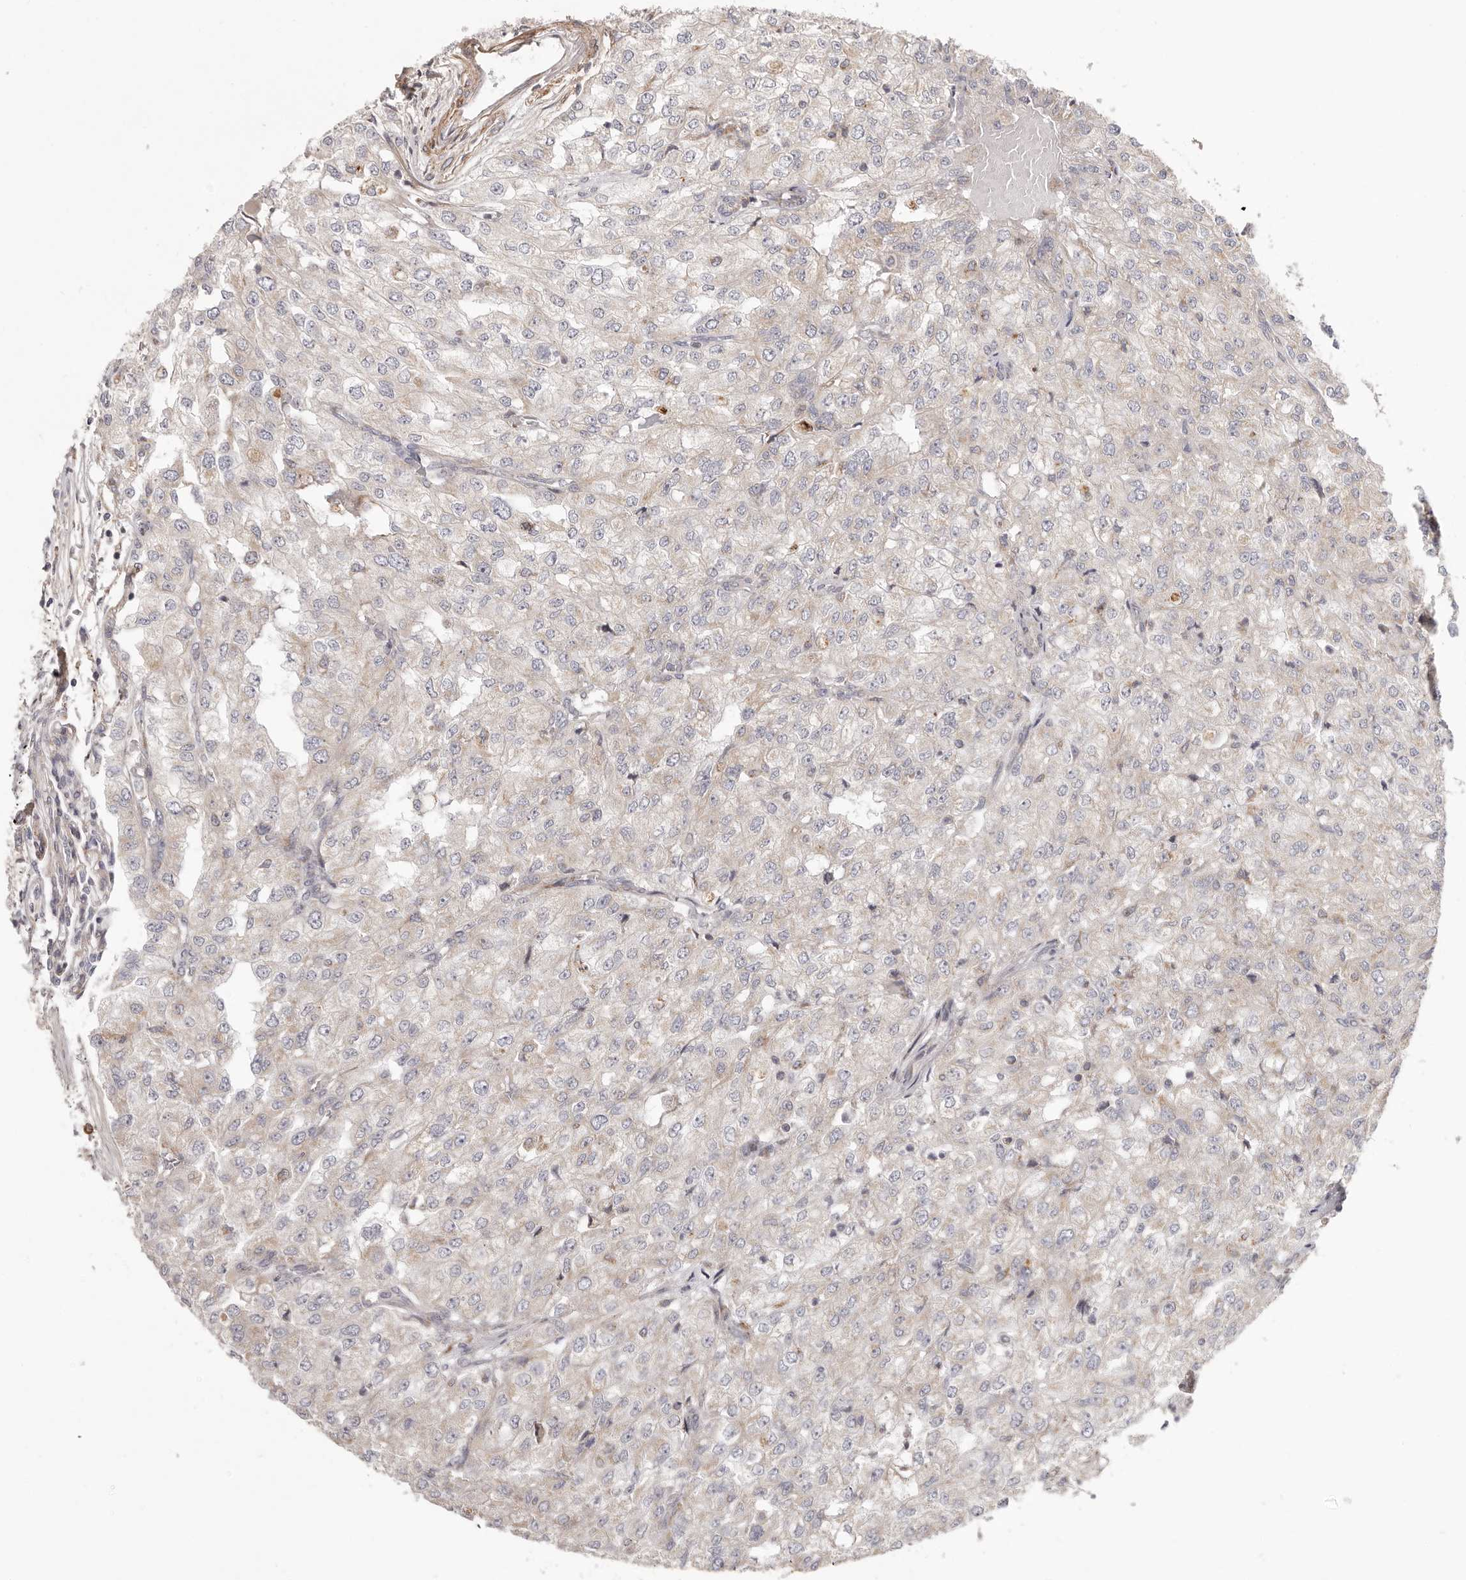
{"staining": {"intensity": "negative", "quantity": "none", "location": "none"}, "tissue": "renal cancer", "cell_type": "Tumor cells", "image_type": "cancer", "snomed": [{"axis": "morphology", "description": "Adenocarcinoma, NOS"}, {"axis": "topography", "description": "Kidney"}], "caption": "Immunohistochemical staining of renal cancer reveals no significant staining in tumor cells. The staining was performed using DAB to visualize the protein expression in brown, while the nuclei were stained in blue with hematoxylin (Magnification: 20x).", "gene": "MRPS10", "patient": {"sex": "female", "age": 54}}